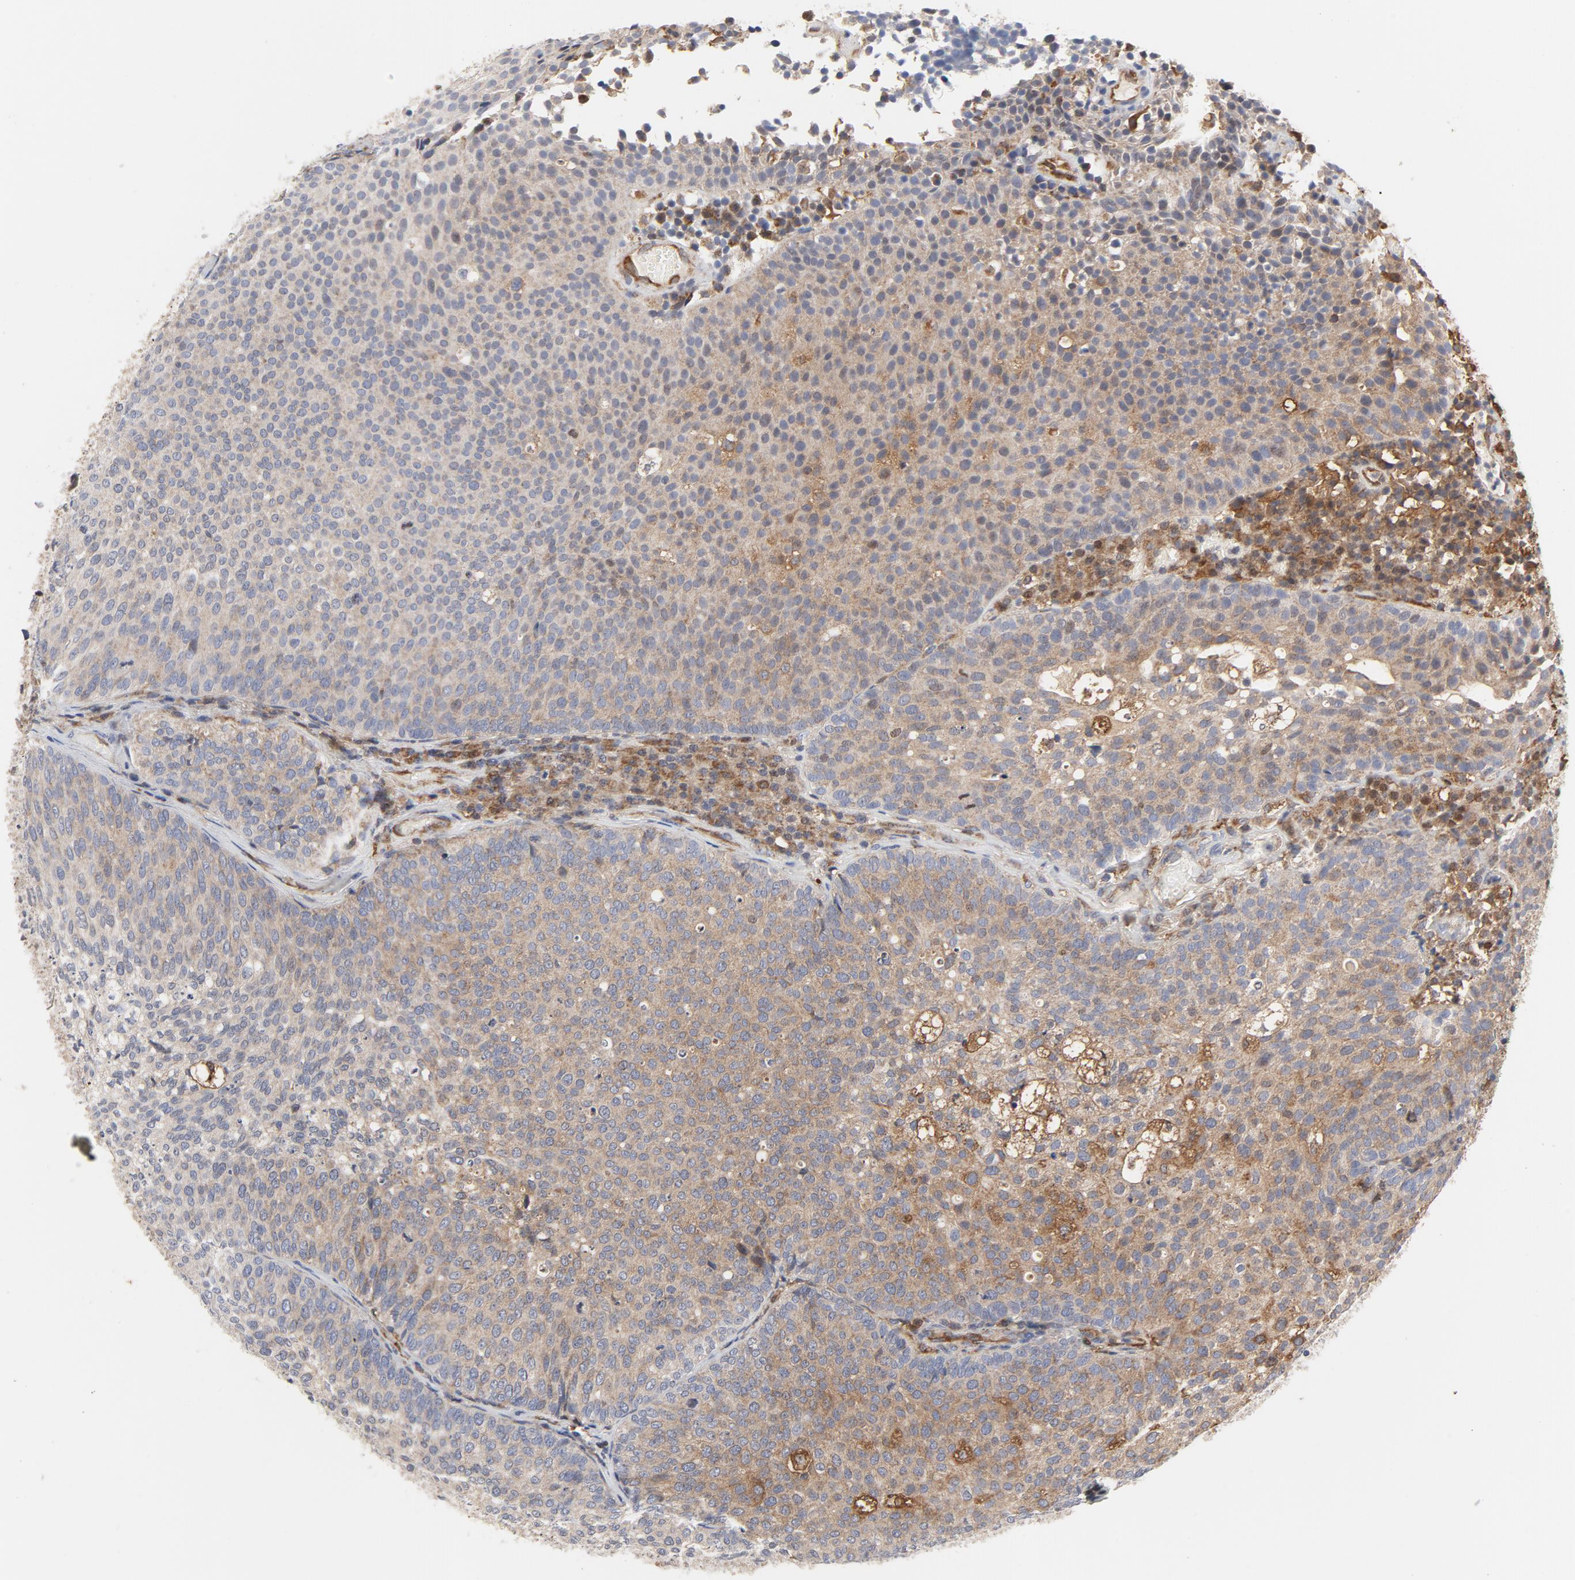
{"staining": {"intensity": "moderate", "quantity": ">75%", "location": "cytoplasmic/membranous"}, "tissue": "urothelial cancer", "cell_type": "Tumor cells", "image_type": "cancer", "snomed": [{"axis": "morphology", "description": "Urothelial carcinoma, Low grade"}, {"axis": "topography", "description": "Urinary bladder"}], "caption": "Tumor cells exhibit moderate cytoplasmic/membranous staining in about >75% of cells in urothelial cancer. The staining is performed using DAB brown chromogen to label protein expression. The nuclei are counter-stained blue using hematoxylin.", "gene": "RAPGEF4", "patient": {"sex": "male", "age": 85}}